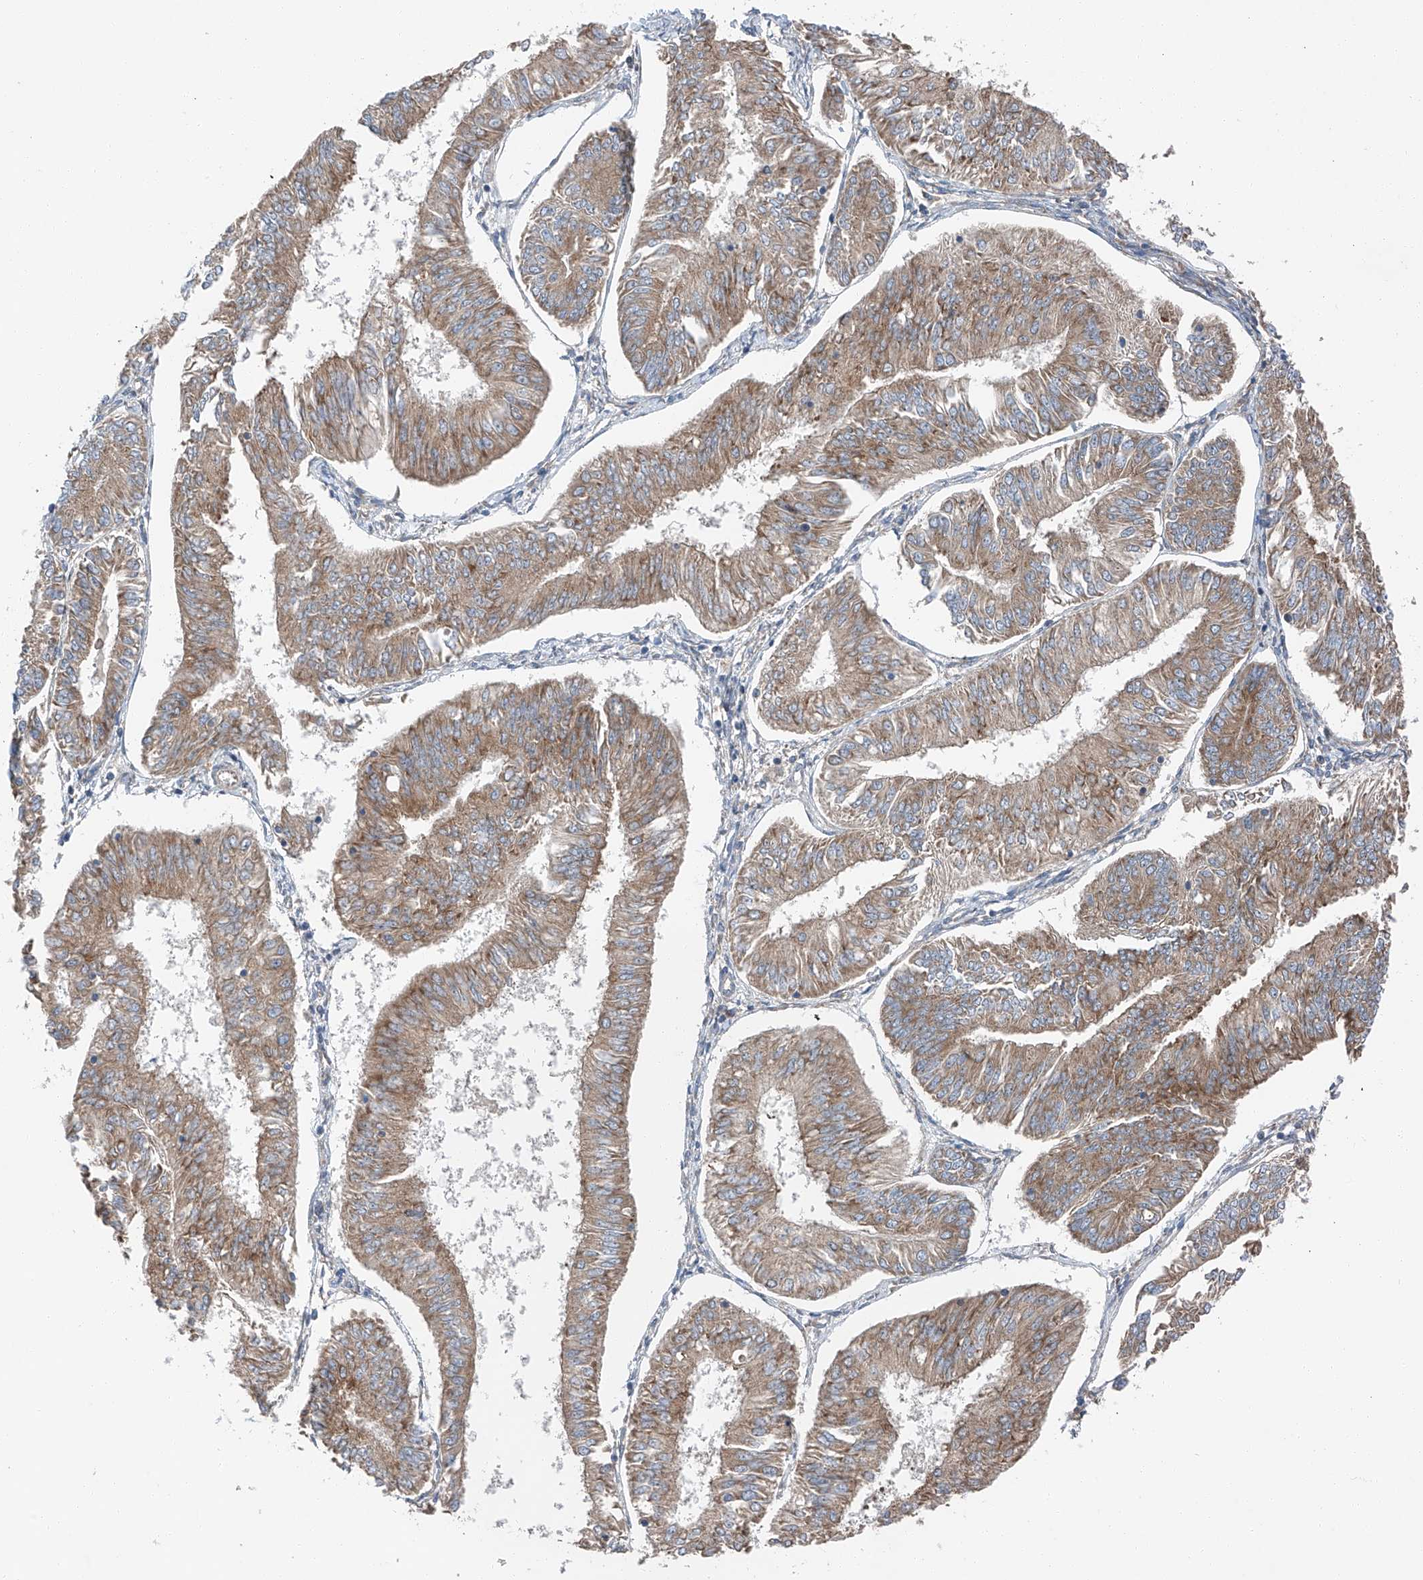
{"staining": {"intensity": "moderate", "quantity": ">75%", "location": "cytoplasmic/membranous"}, "tissue": "endometrial cancer", "cell_type": "Tumor cells", "image_type": "cancer", "snomed": [{"axis": "morphology", "description": "Adenocarcinoma, NOS"}, {"axis": "topography", "description": "Endometrium"}], "caption": "Immunohistochemical staining of endometrial adenocarcinoma demonstrates medium levels of moderate cytoplasmic/membranous expression in approximately >75% of tumor cells. (DAB (3,3'-diaminobenzidine) IHC with brightfield microscopy, high magnification).", "gene": "ZC3H15", "patient": {"sex": "female", "age": 58}}